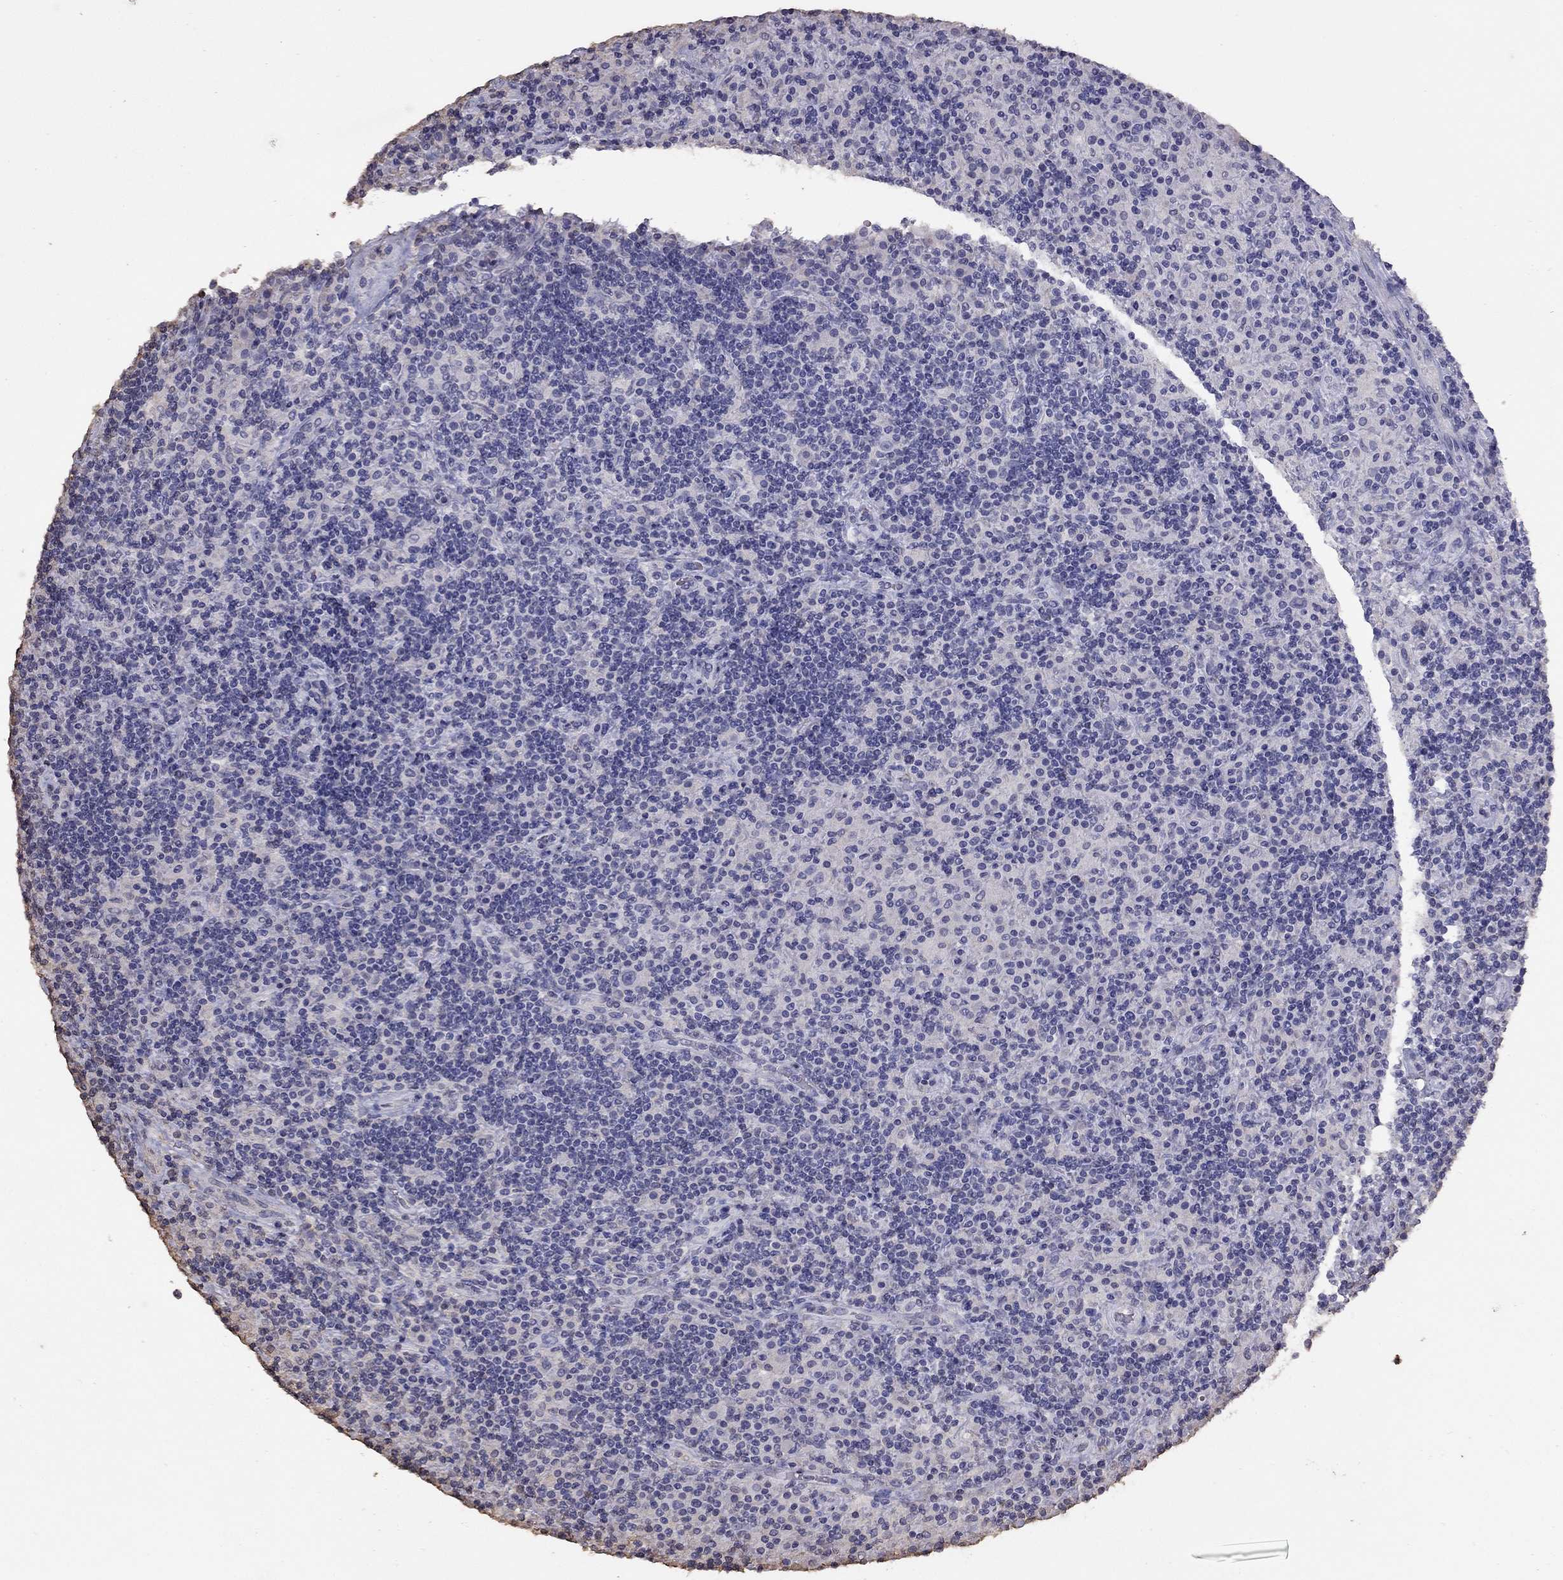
{"staining": {"intensity": "negative", "quantity": "none", "location": "none"}, "tissue": "lymphoma", "cell_type": "Tumor cells", "image_type": "cancer", "snomed": [{"axis": "morphology", "description": "Hodgkin's disease, NOS"}, {"axis": "topography", "description": "Lymph node"}], "caption": "DAB (3,3'-diaminobenzidine) immunohistochemical staining of Hodgkin's disease exhibits no significant staining in tumor cells.", "gene": "SUN3", "patient": {"sex": "male", "age": 70}}